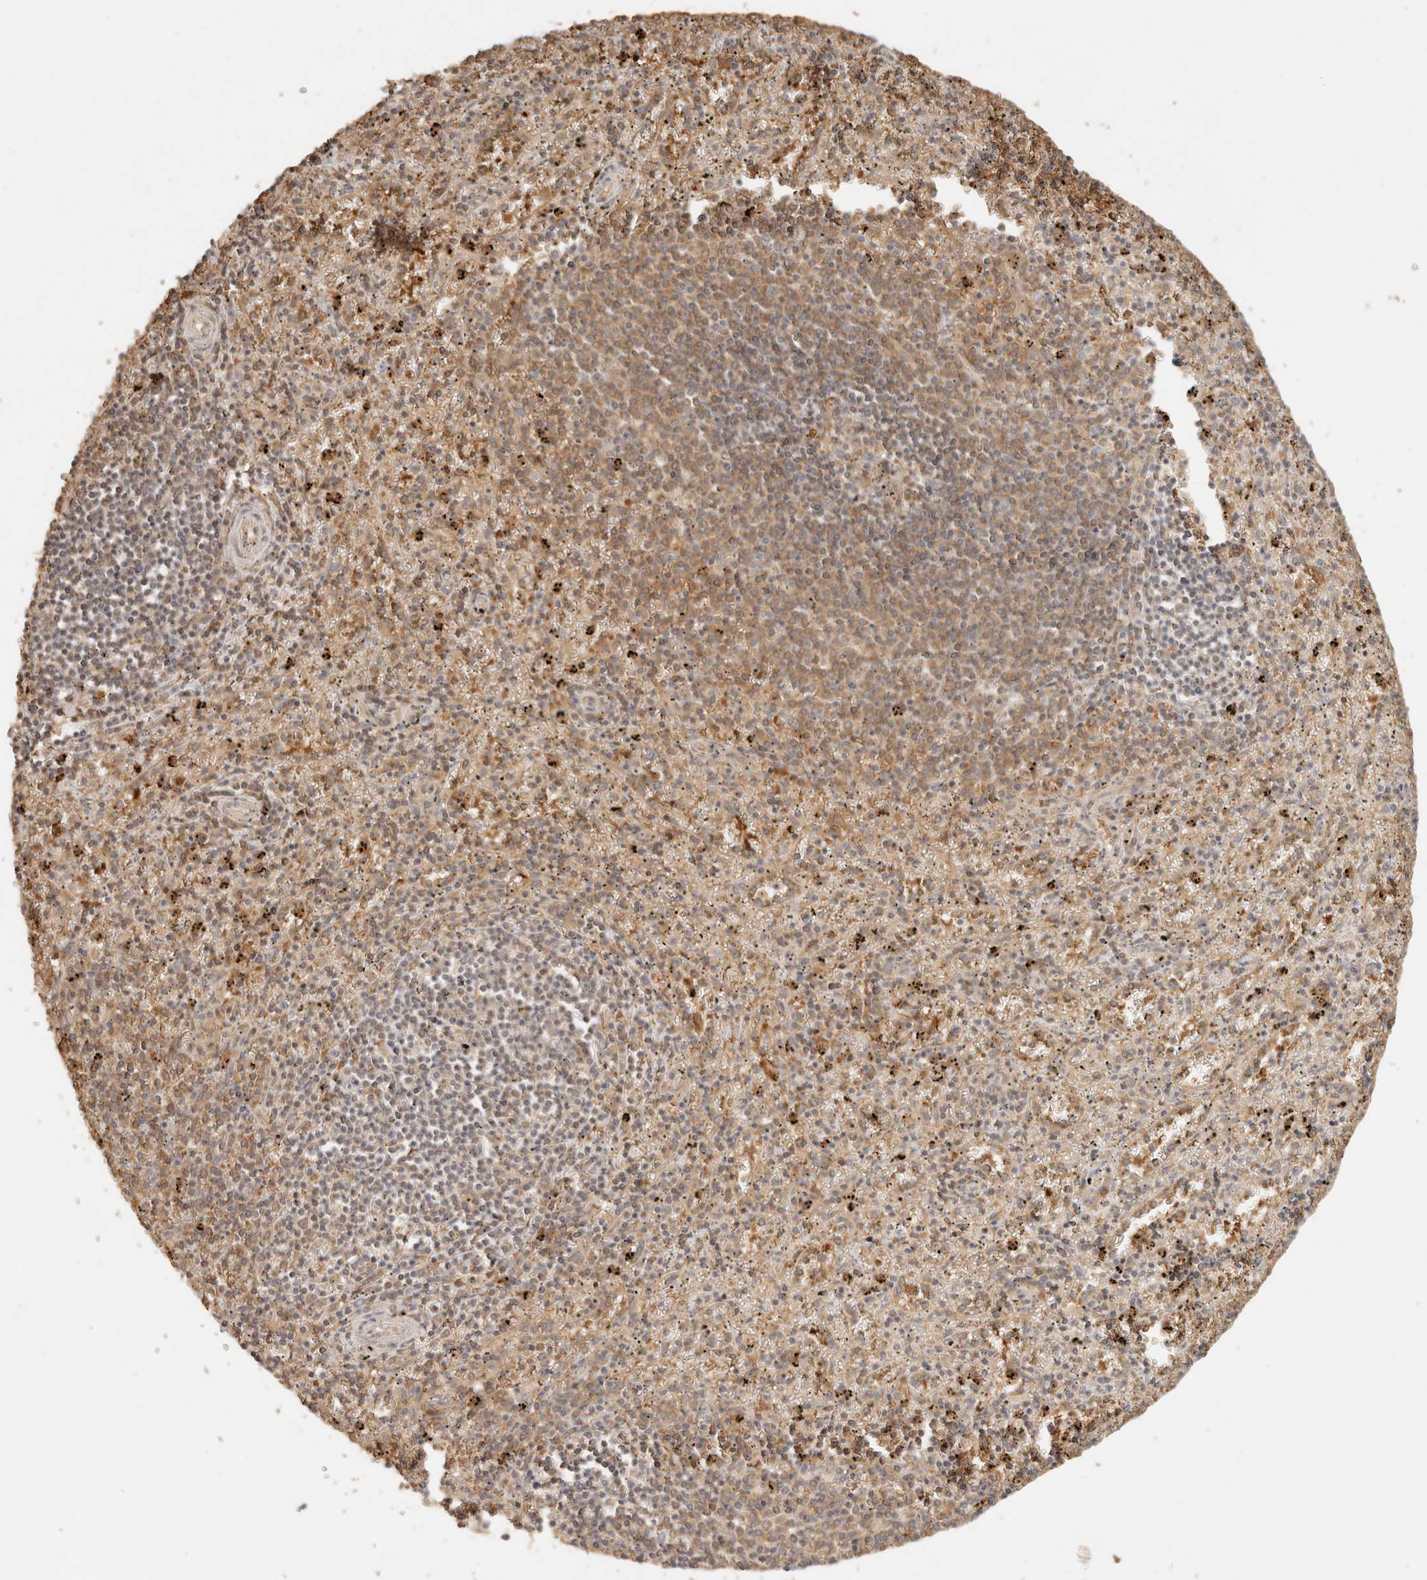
{"staining": {"intensity": "moderate", "quantity": ">75%", "location": "cytoplasmic/membranous"}, "tissue": "spleen", "cell_type": "Cells in red pulp", "image_type": "normal", "snomed": [{"axis": "morphology", "description": "Normal tissue, NOS"}, {"axis": "topography", "description": "Spleen"}], "caption": "A micrograph showing moderate cytoplasmic/membranous expression in approximately >75% of cells in red pulp in unremarkable spleen, as visualized by brown immunohistochemical staining.", "gene": "INTS11", "patient": {"sex": "male", "age": 11}}